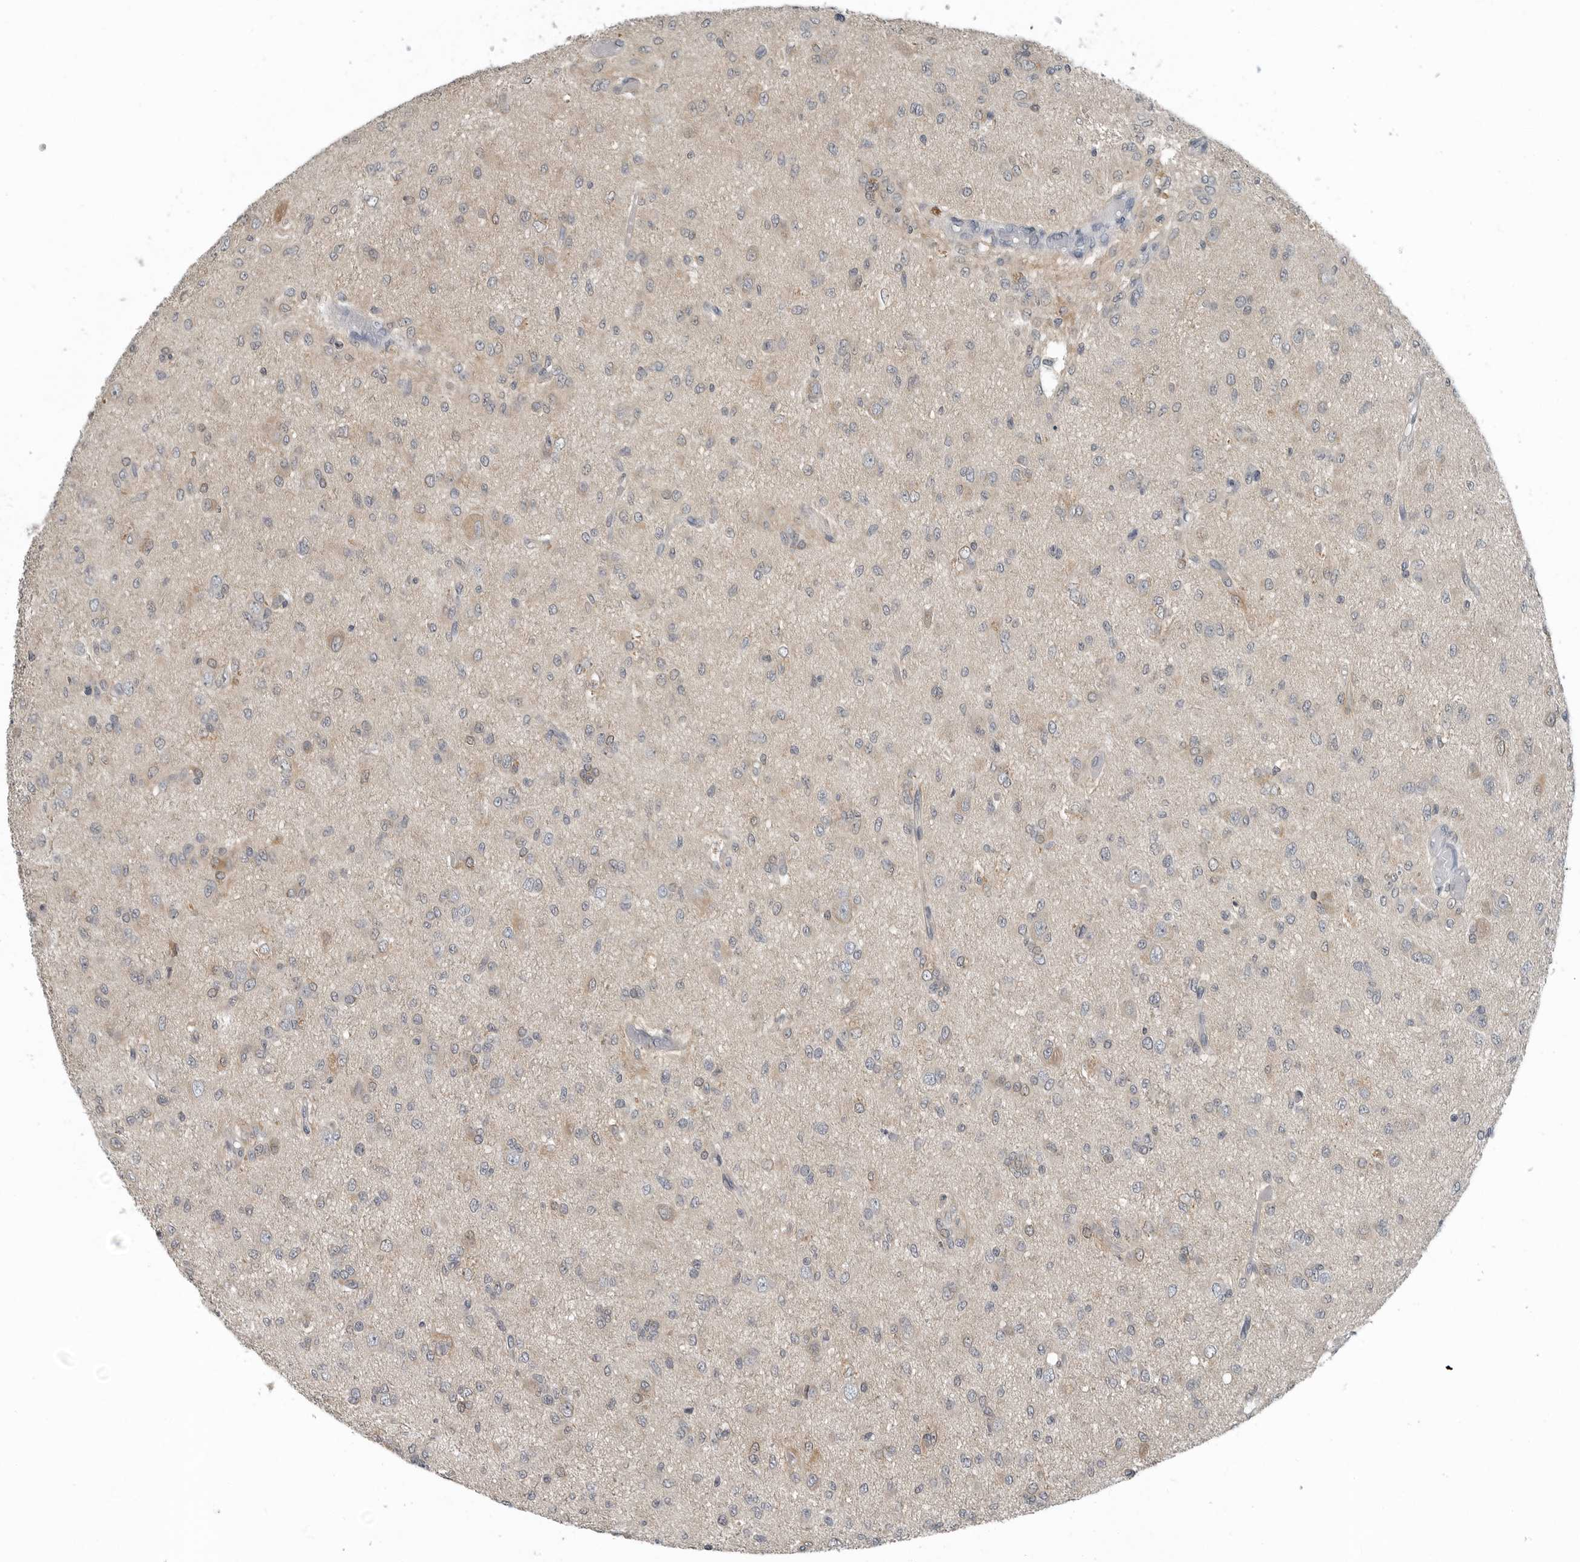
{"staining": {"intensity": "weak", "quantity": "<25%", "location": "cytoplasmic/membranous,nuclear"}, "tissue": "glioma", "cell_type": "Tumor cells", "image_type": "cancer", "snomed": [{"axis": "morphology", "description": "Glioma, malignant, High grade"}, {"axis": "topography", "description": "Brain"}], "caption": "DAB immunohistochemical staining of malignant glioma (high-grade) demonstrates no significant expression in tumor cells.", "gene": "KYAT1", "patient": {"sex": "female", "age": 59}}